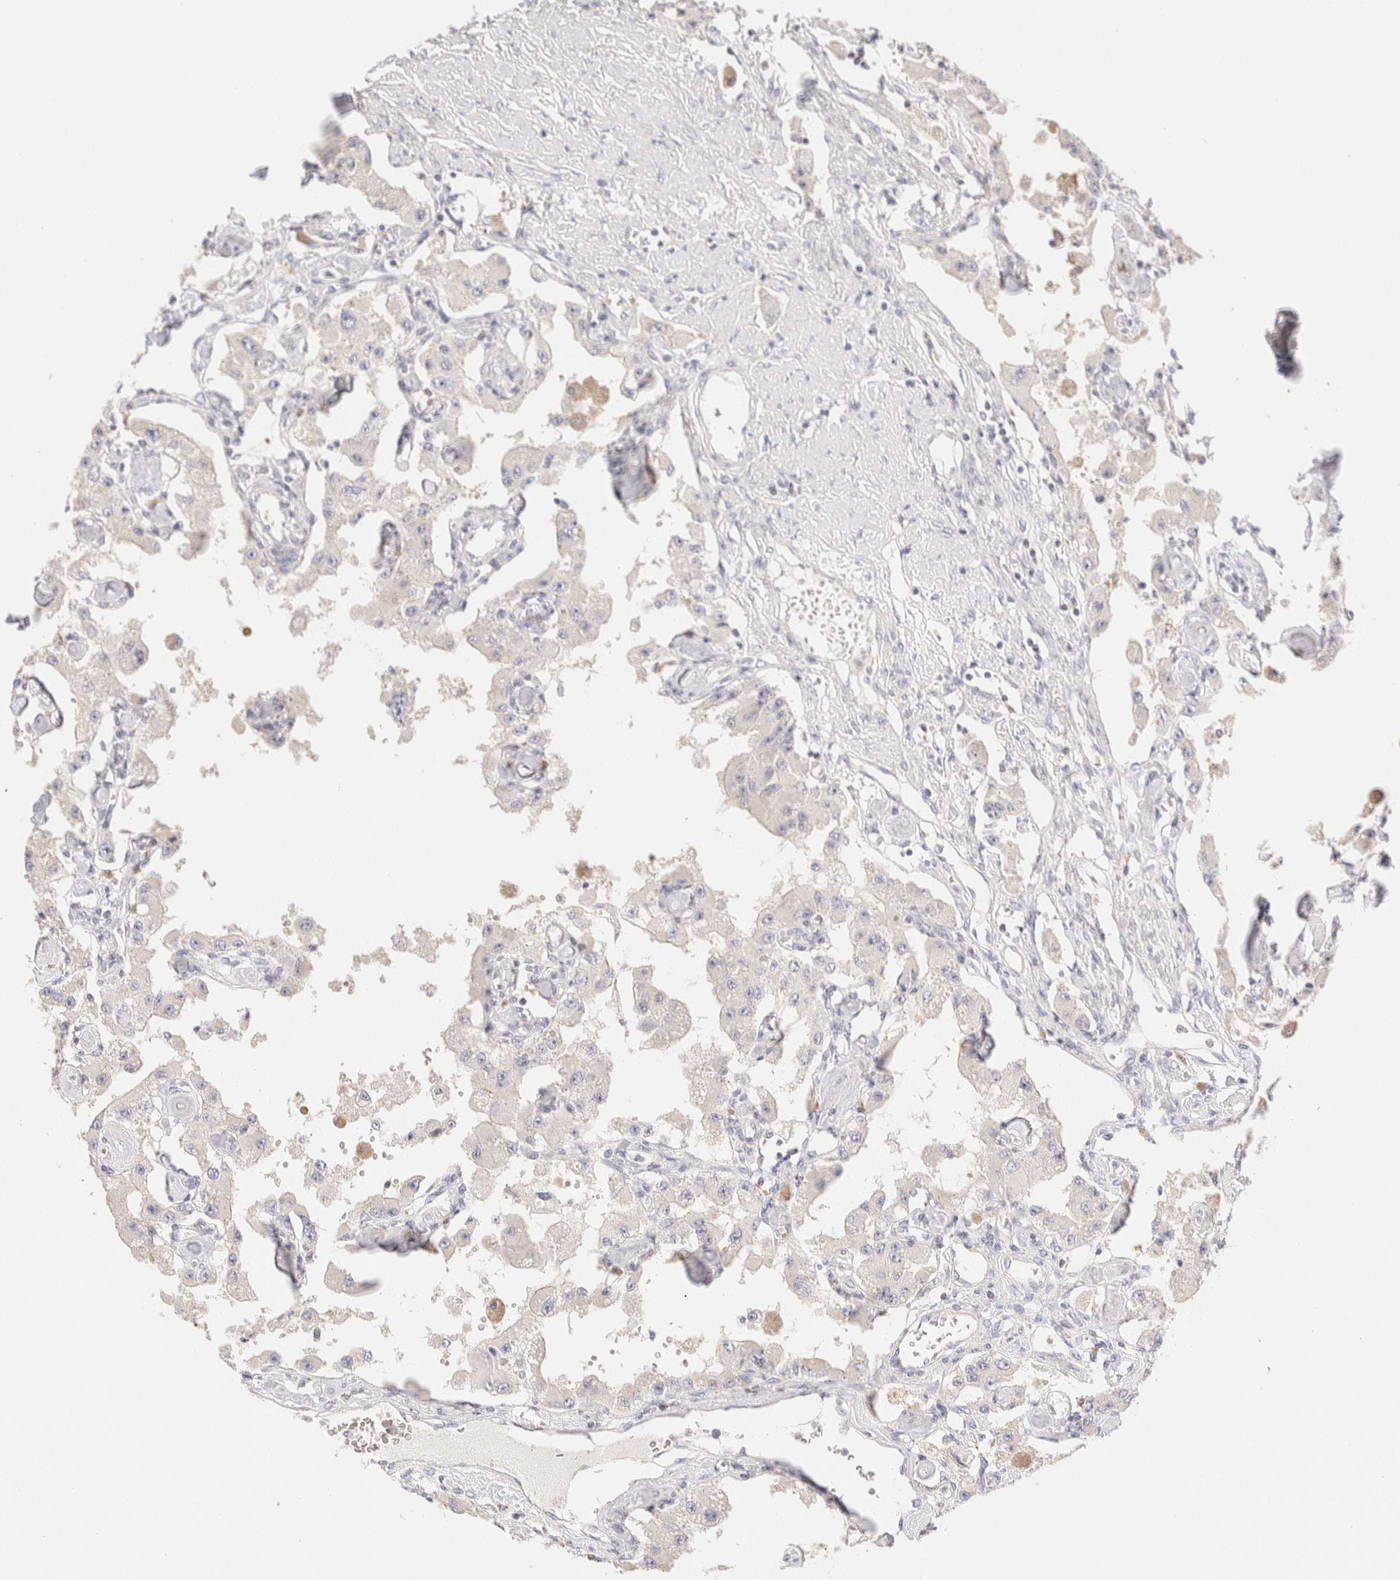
{"staining": {"intensity": "negative", "quantity": "none", "location": "none"}, "tissue": "carcinoid", "cell_type": "Tumor cells", "image_type": "cancer", "snomed": [{"axis": "morphology", "description": "Carcinoid, malignant, NOS"}, {"axis": "topography", "description": "Pancreas"}], "caption": "The IHC photomicrograph has no significant positivity in tumor cells of carcinoid (malignant) tissue.", "gene": "SCGB2A2", "patient": {"sex": "male", "age": 41}}